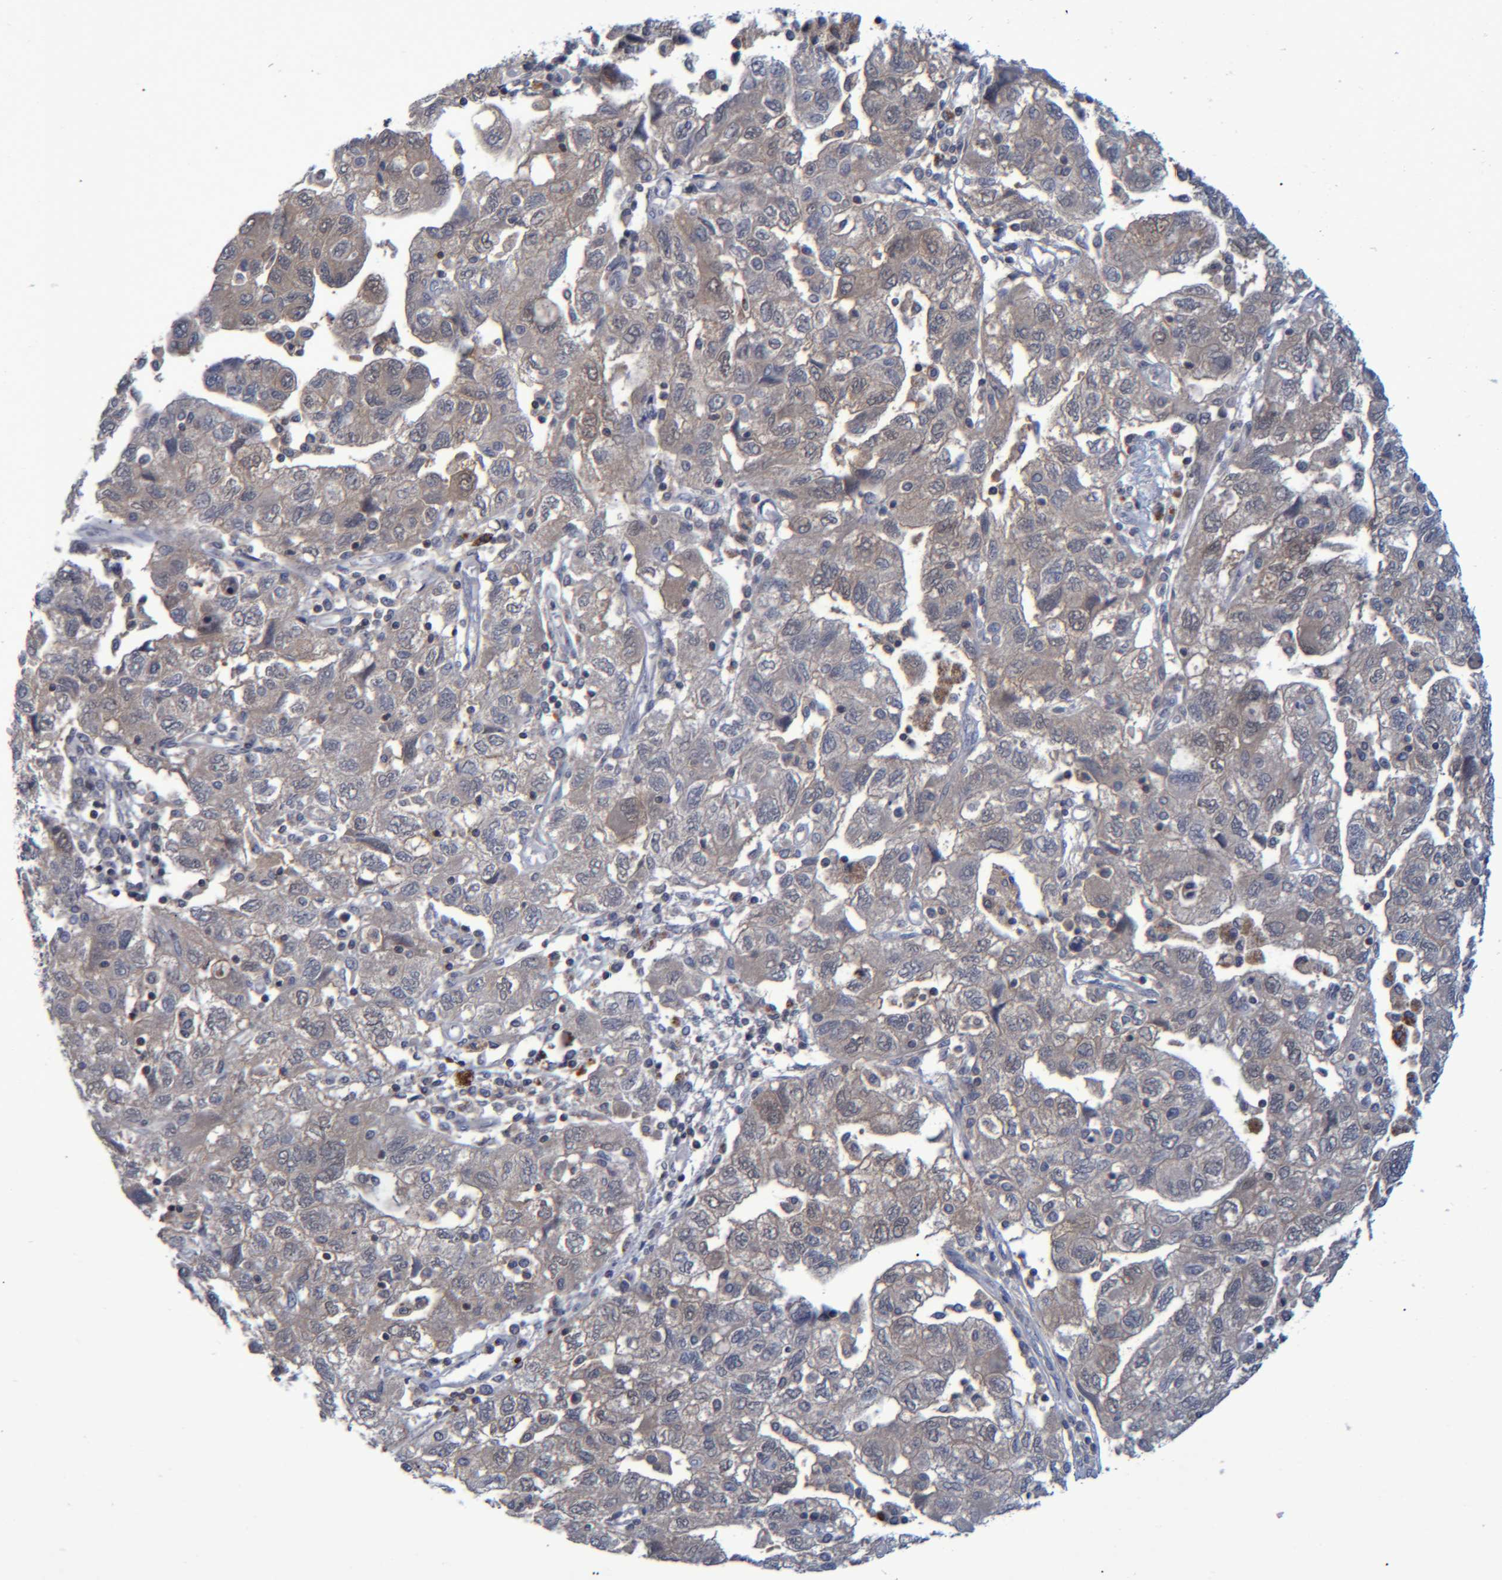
{"staining": {"intensity": "weak", "quantity": "<25%", "location": "cytoplasmic/membranous"}, "tissue": "ovarian cancer", "cell_type": "Tumor cells", "image_type": "cancer", "snomed": [{"axis": "morphology", "description": "Carcinoma, NOS"}, {"axis": "morphology", "description": "Cystadenocarcinoma, serous, NOS"}, {"axis": "topography", "description": "Ovary"}], "caption": "DAB immunohistochemical staining of human ovarian cancer reveals no significant expression in tumor cells.", "gene": "PCYT2", "patient": {"sex": "female", "age": 69}}